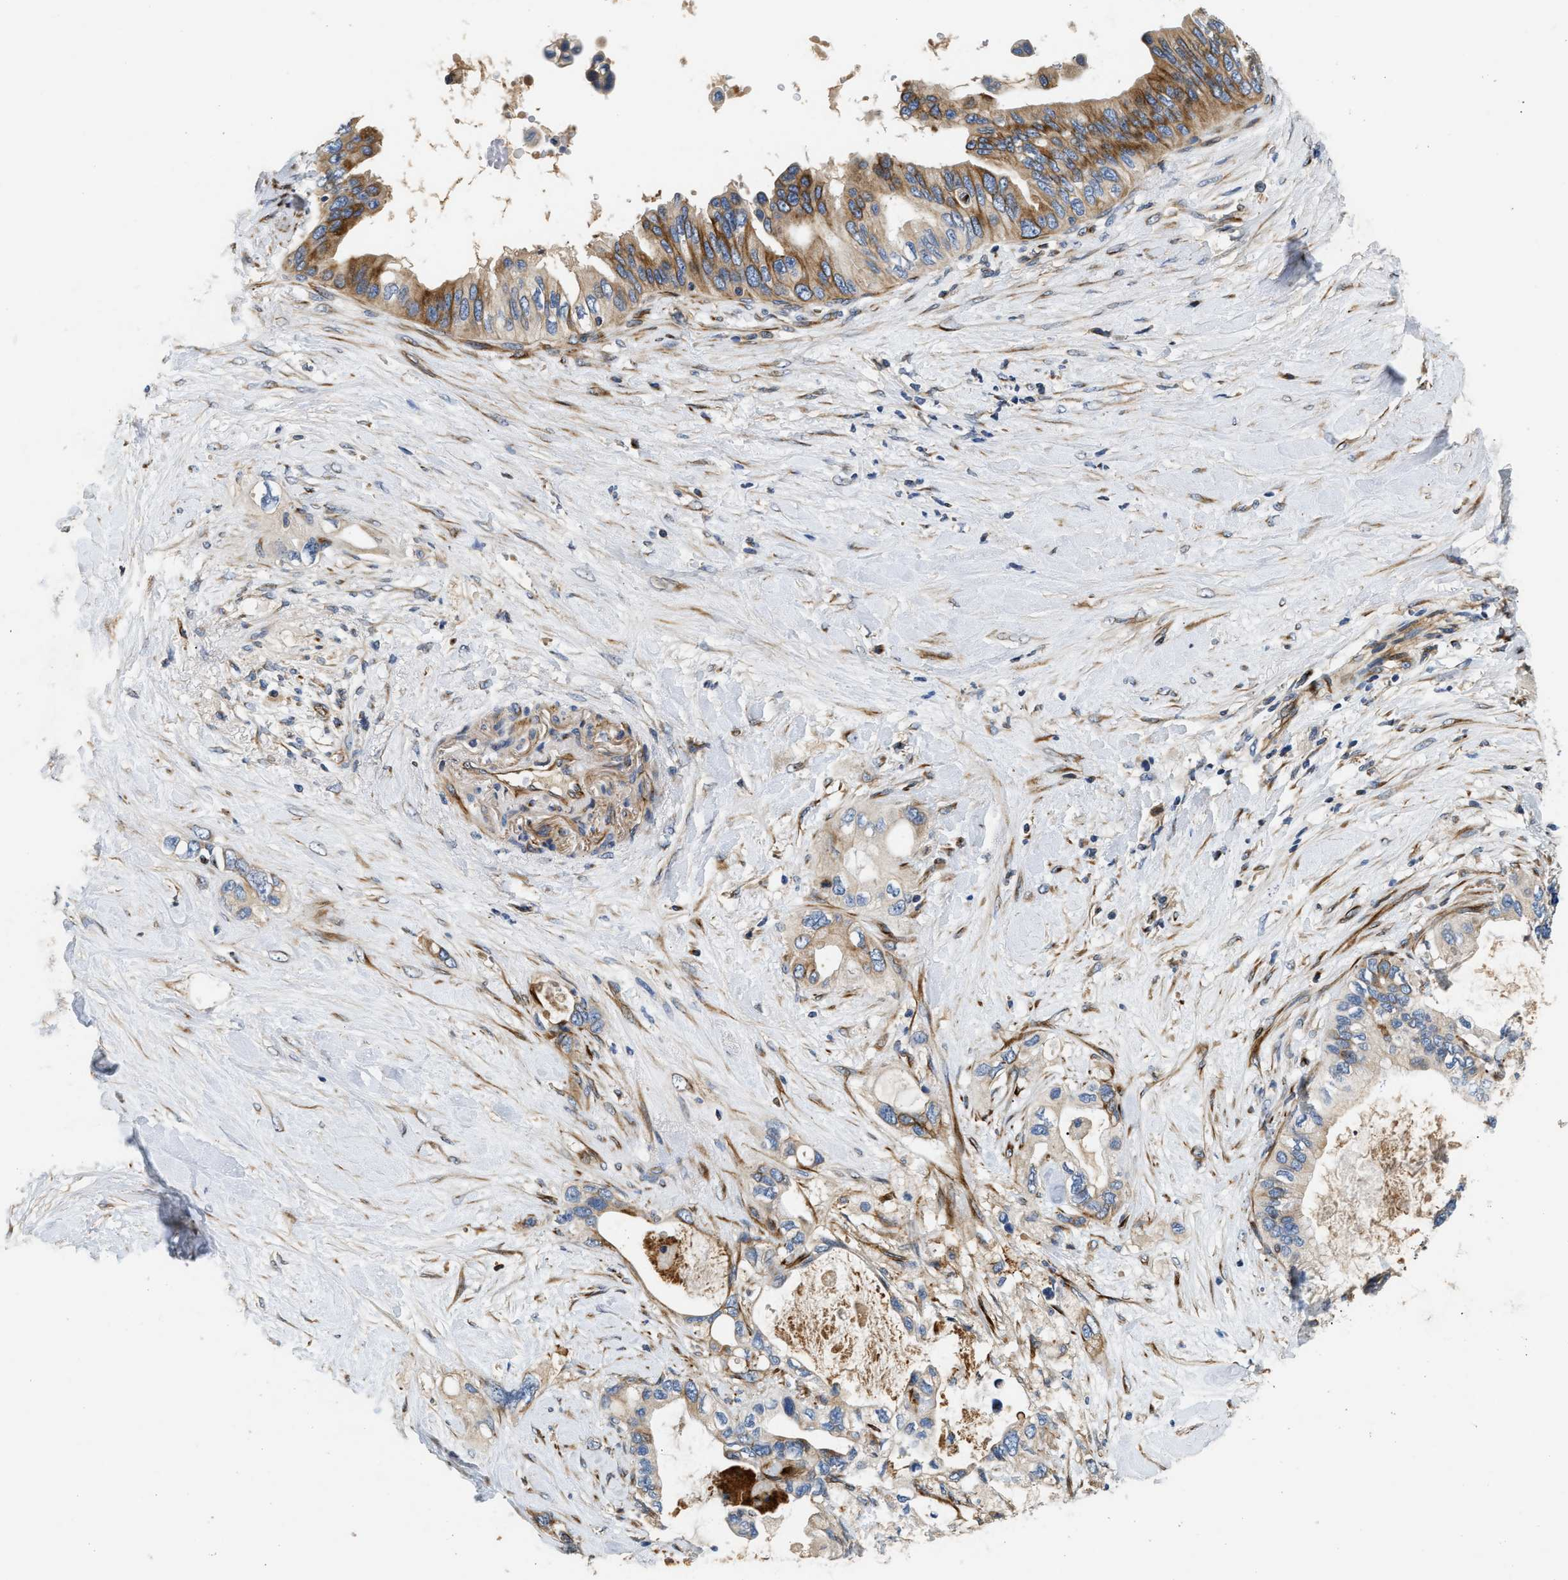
{"staining": {"intensity": "moderate", "quantity": "<25%", "location": "cytoplasmic/membranous"}, "tissue": "pancreatic cancer", "cell_type": "Tumor cells", "image_type": "cancer", "snomed": [{"axis": "morphology", "description": "Adenocarcinoma, NOS"}, {"axis": "topography", "description": "Pancreas"}], "caption": "Approximately <25% of tumor cells in human pancreatic cancer (adenocarcinoma) display moderate cytoplasmic/membranous protein expression as visualized by brown immunohistochemical staining.", "gene": "IL17RC", "patient": {"sex": "female", "age": 56}}